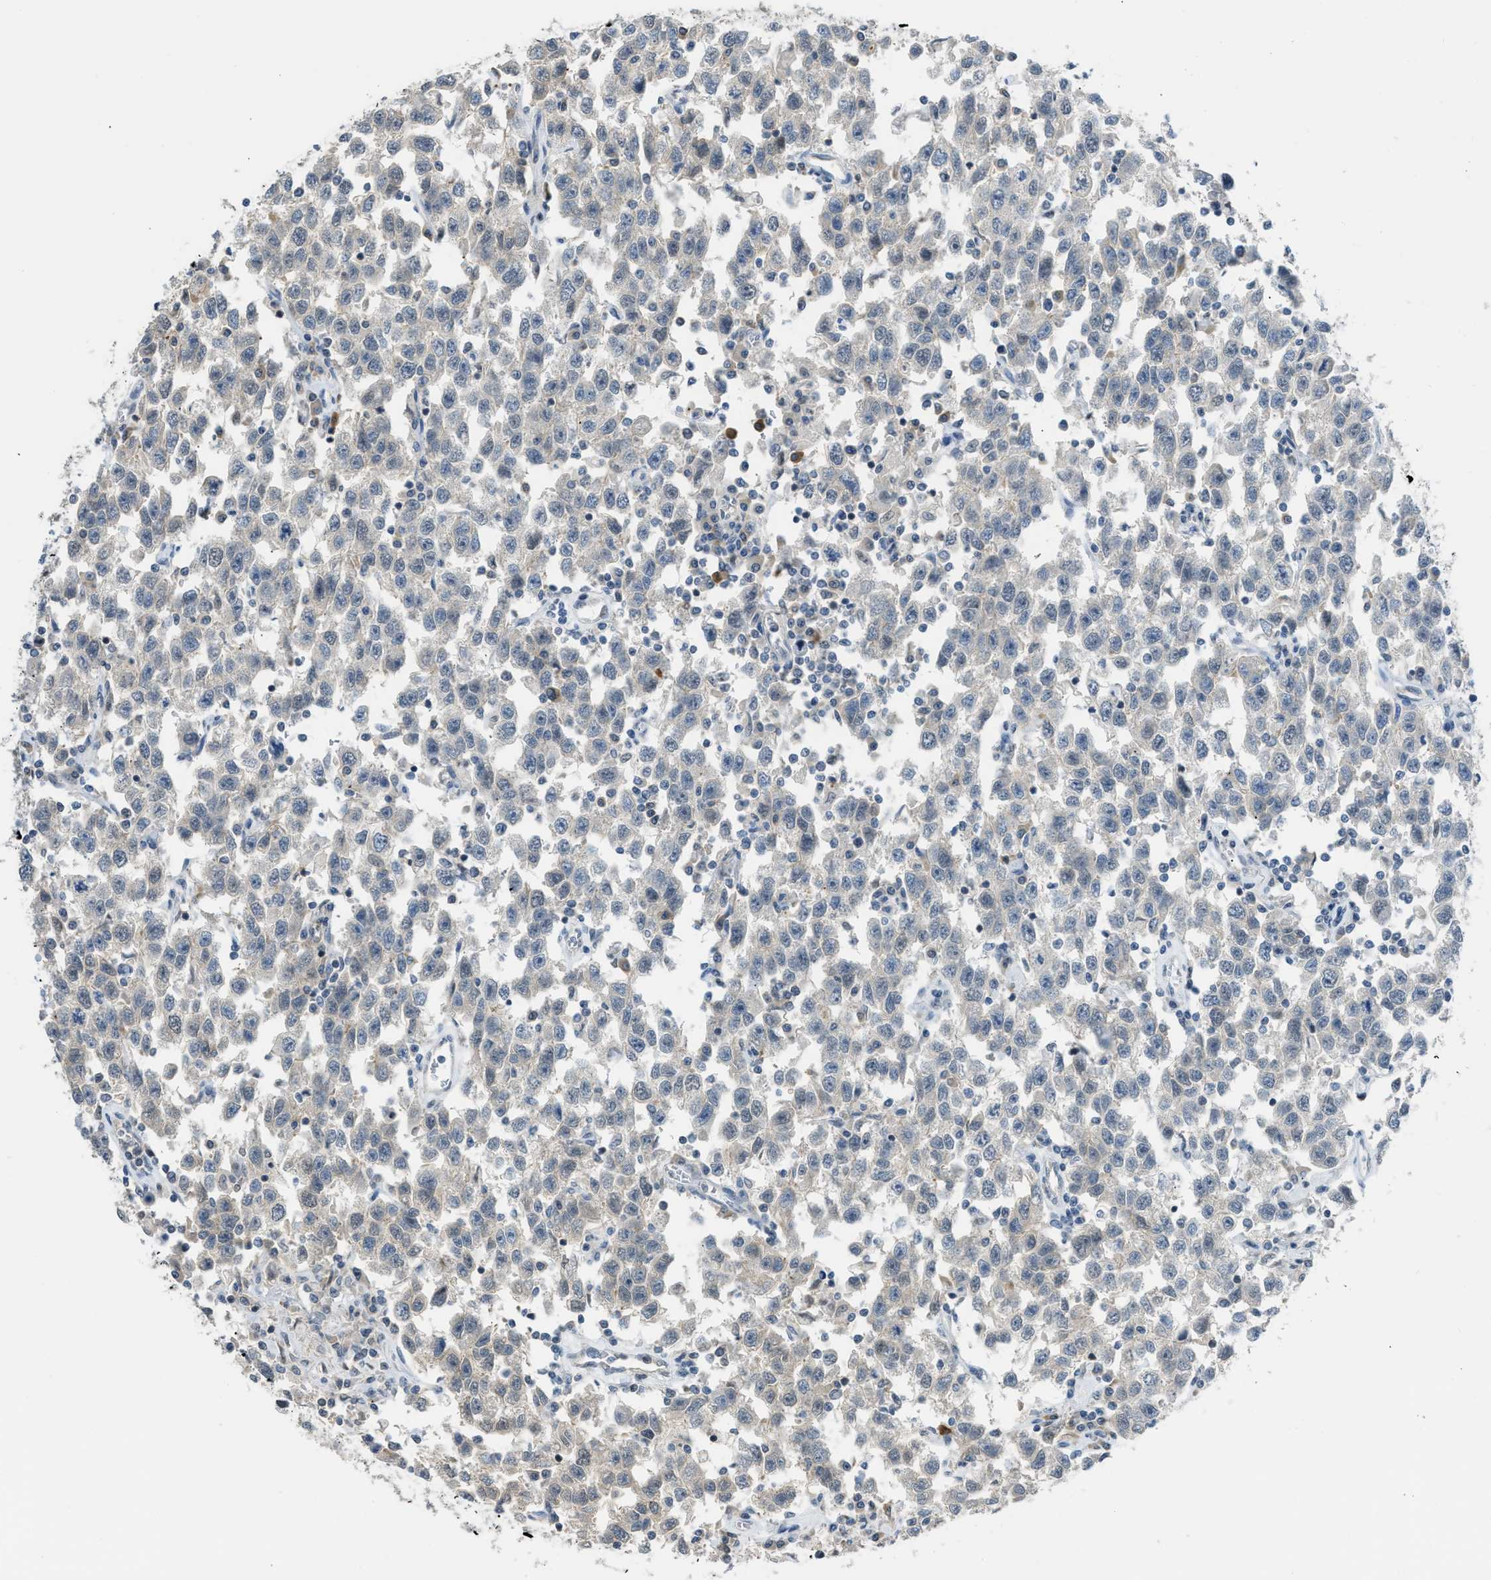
{"staining": {"intensity": "negative", "quantity": "none", "location": "none"}, "tissue": "testis cancer", "cell_type": "Tumor cells", "image_type": "cancer", "snomed": [{"axis": "morphology", "description": "Seminoma, NOS"}, {"axis": "topography", "description": "Testis"}], "caption": "High magnification brightfield microscopy of testis seminoma stained with DAB (brown) and counterstained with hematoxylin (blue): tumor cells show no significant expression.", "gene": "TTBK2", "patient": {"sex": "male", "age": 41}}